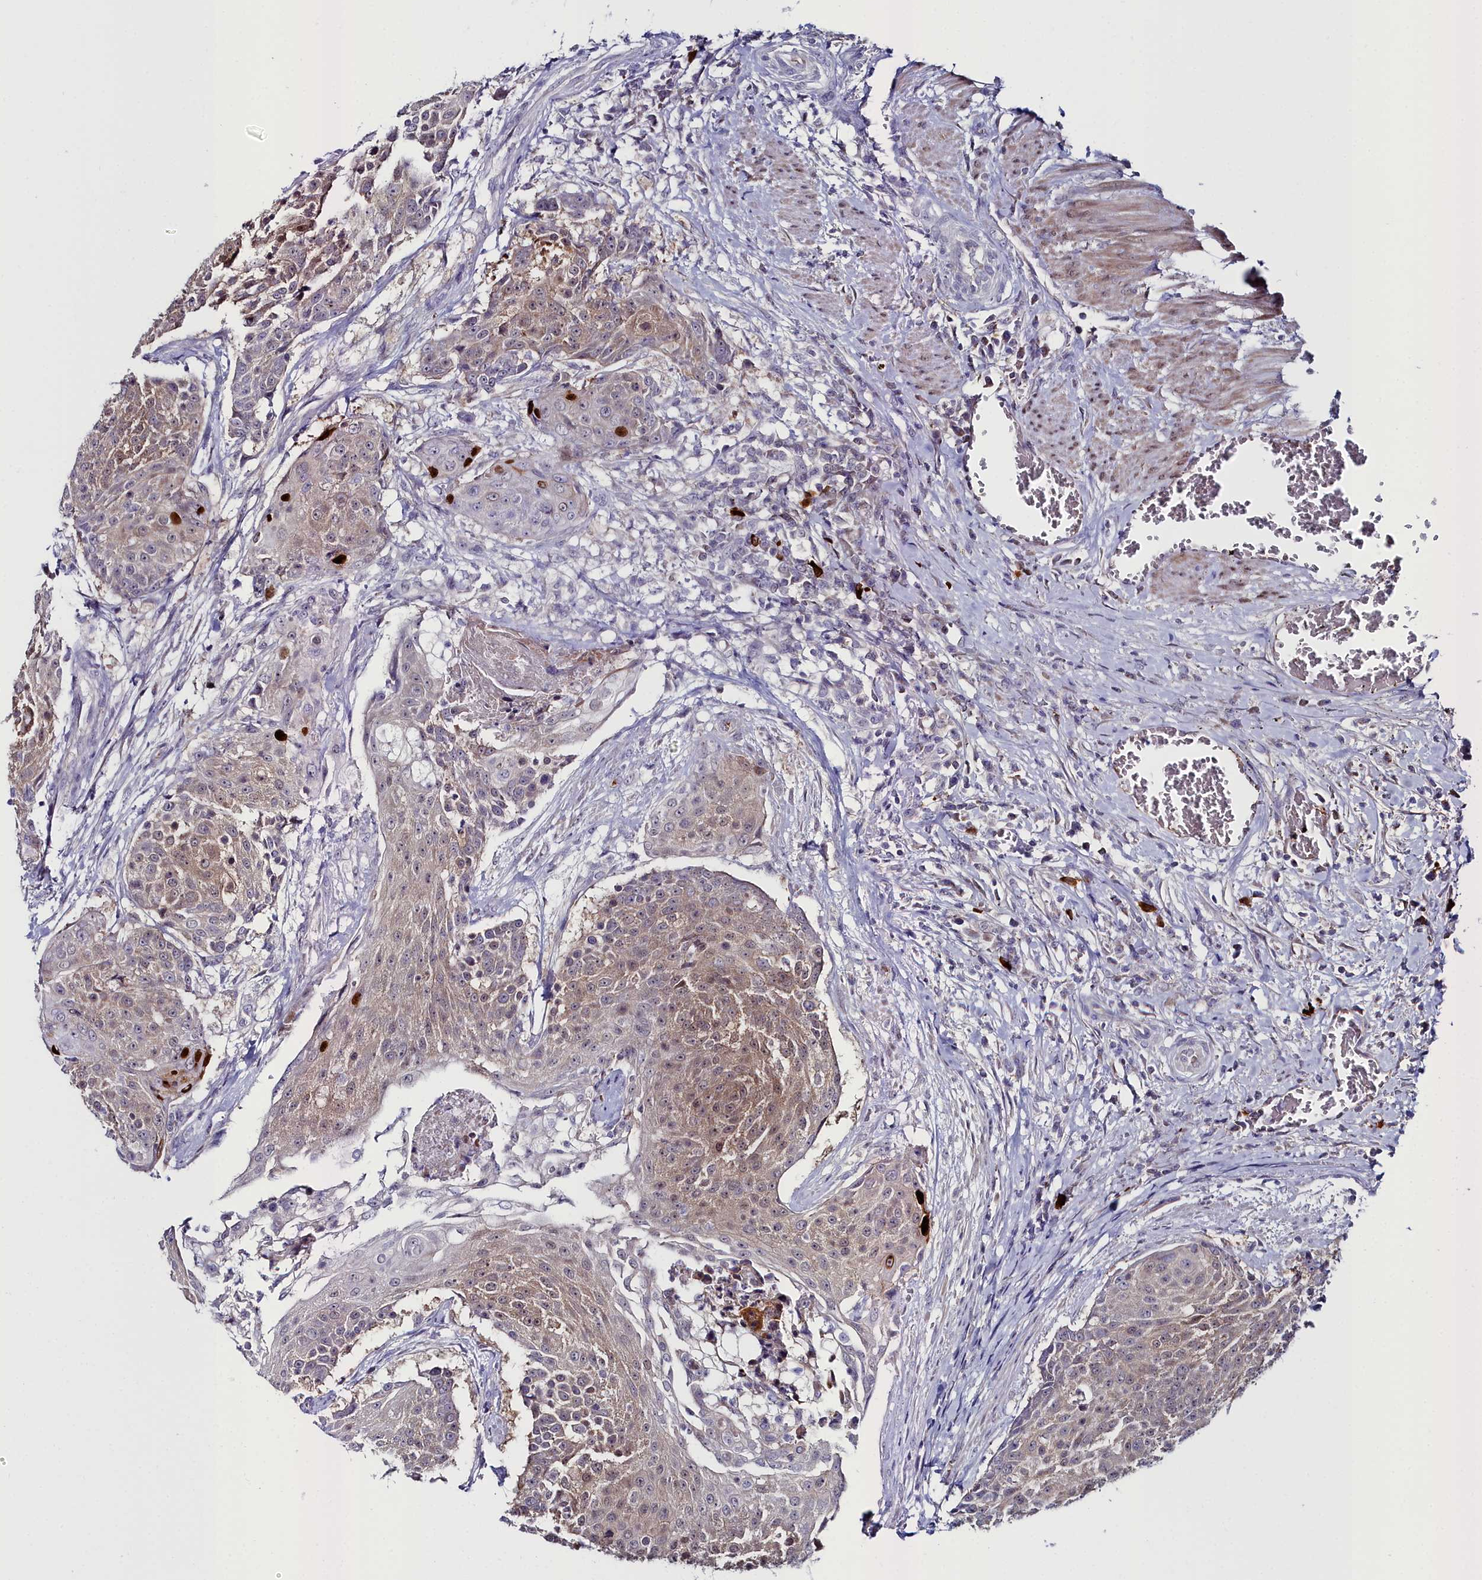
{"staining": {"intensity": "moderate", "quantity": "25%-75%", "location": "cytoplasmic/membranous,nuclear"}, "tissue": "urothelial cancer", "cell_type": "Tumor cells", "image_type": "cancer", "snomed": [{"axis": "morphology", "description": "Urothelial carcinoma, High grade"}, {"axis": "topography", "description": "Urinary bladder"}], "caption": "This is an image of IHC staining of urothelial cancer, which shows moderate expression in the cytoplasmic/membranous and nuclear of tumor cells.", "gene": "KCTD18", "patient": {"sex": "female", "age": 63}}